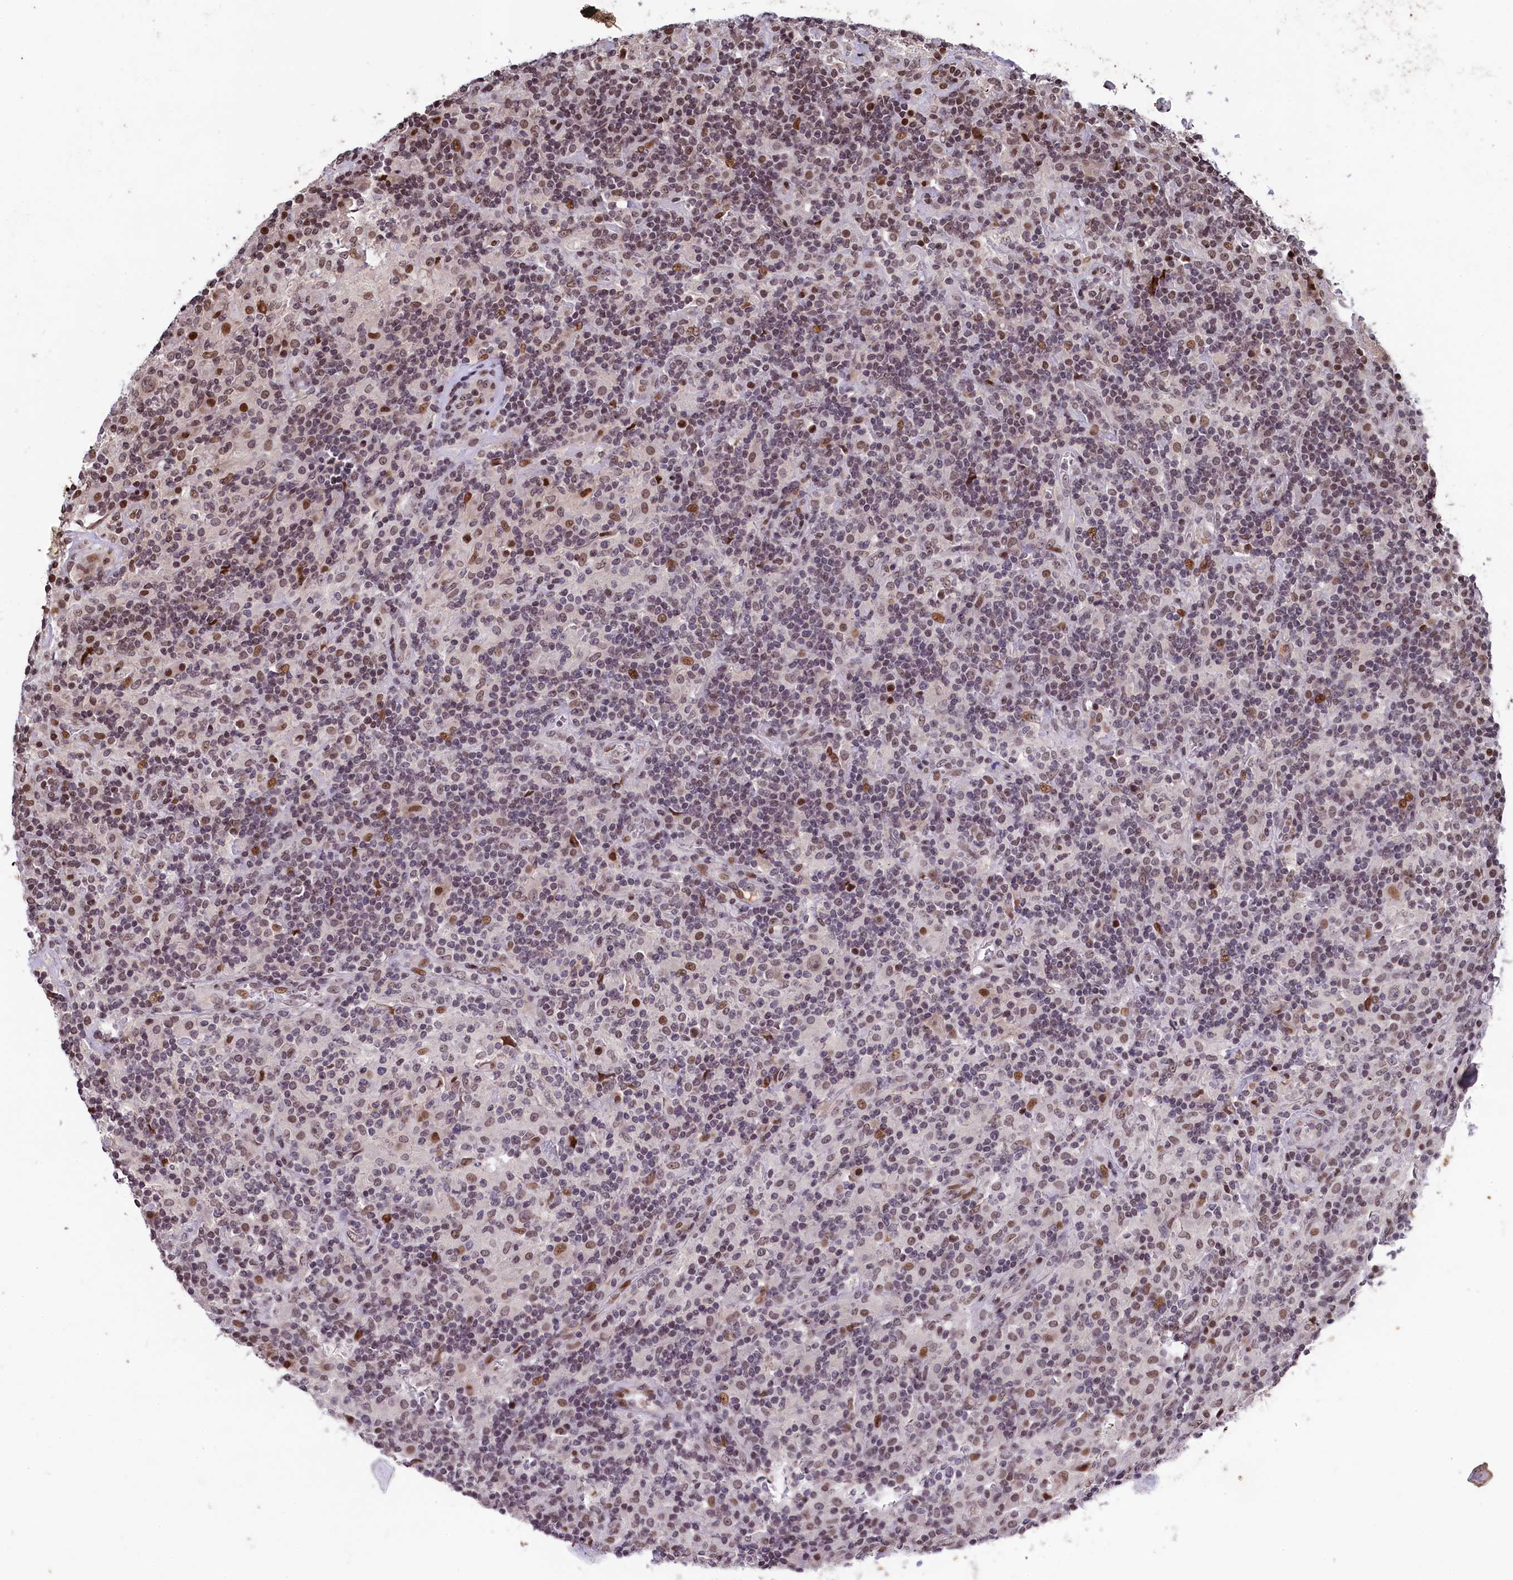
{"staining": {"intensity": "moderate", "quantity": ">75%", "location": "nuclear"}, "tissue": "lymphoma", "cell_type": "Tumor cells", "image_type": "cancer", "snomed": [{"axis": "morphology", "description": "Hodgkin's disease, NOS"}, {"axis": "topography", "description": "Lymph node"}], "caption": "Immunohistochemical staining of Hodgkin's disease reveals moderate nuclear protein positivity in about >75% of tumor cells.", "gene": "FAM217B", "patient": {"sex": "male", "age": 70}}